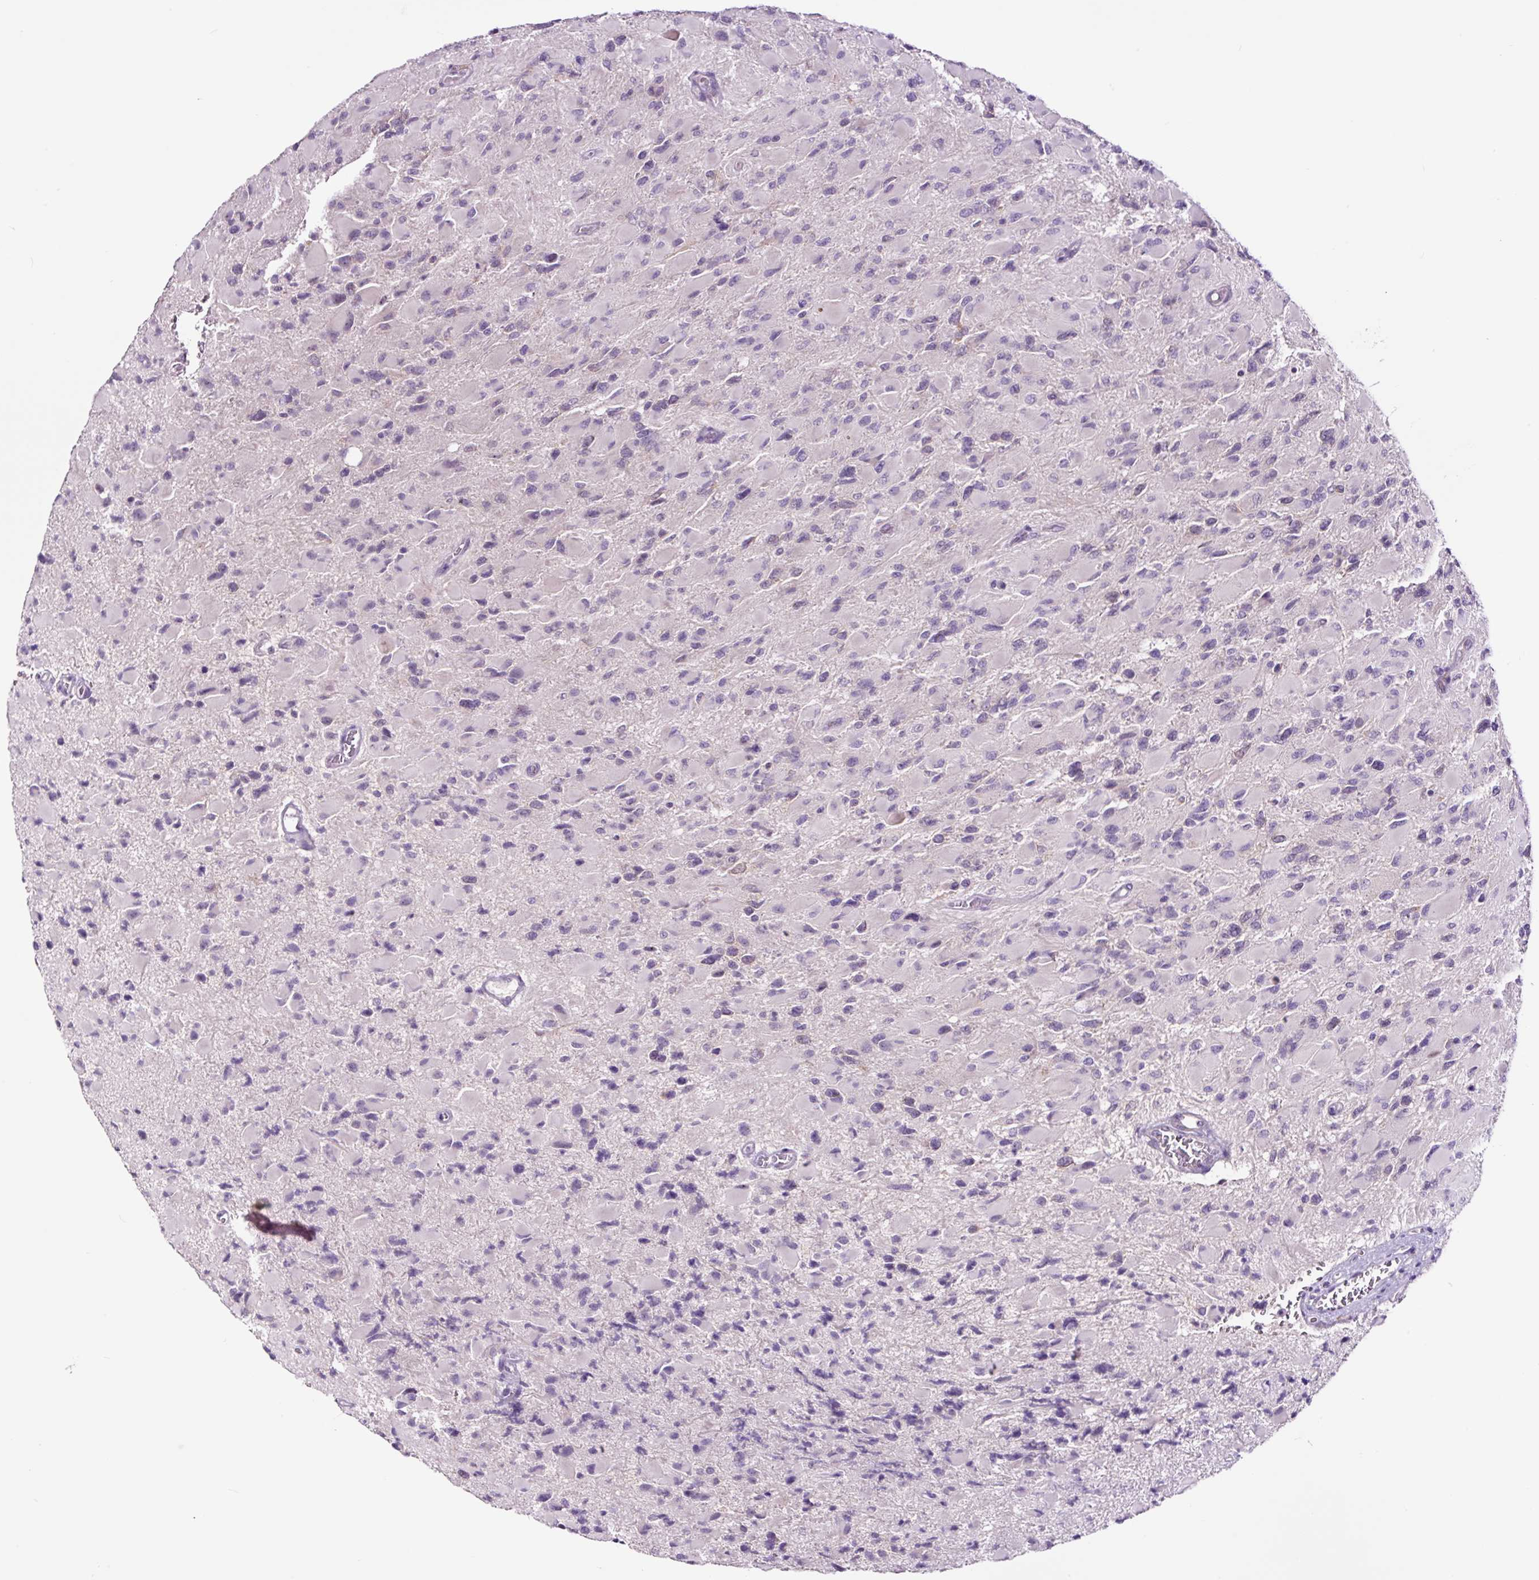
{"staining": {"intensity": "negative", "quantity": "none", "location": "none"}, "tissue": "glioma", "cell_type": "Tumor cells", "image_type": "cancer", "snomed": [{"axis": "morphology", "description": "Glioma, malignant, High grade"}, {"axis": "topography", "description": "Cerebral cortex"}], "caption": "Tumor cells are negative for brown protein staining in high-grade glioma (malignant).", "gene": "NOM1", "patient": {"sex": "female", "age": 36}}